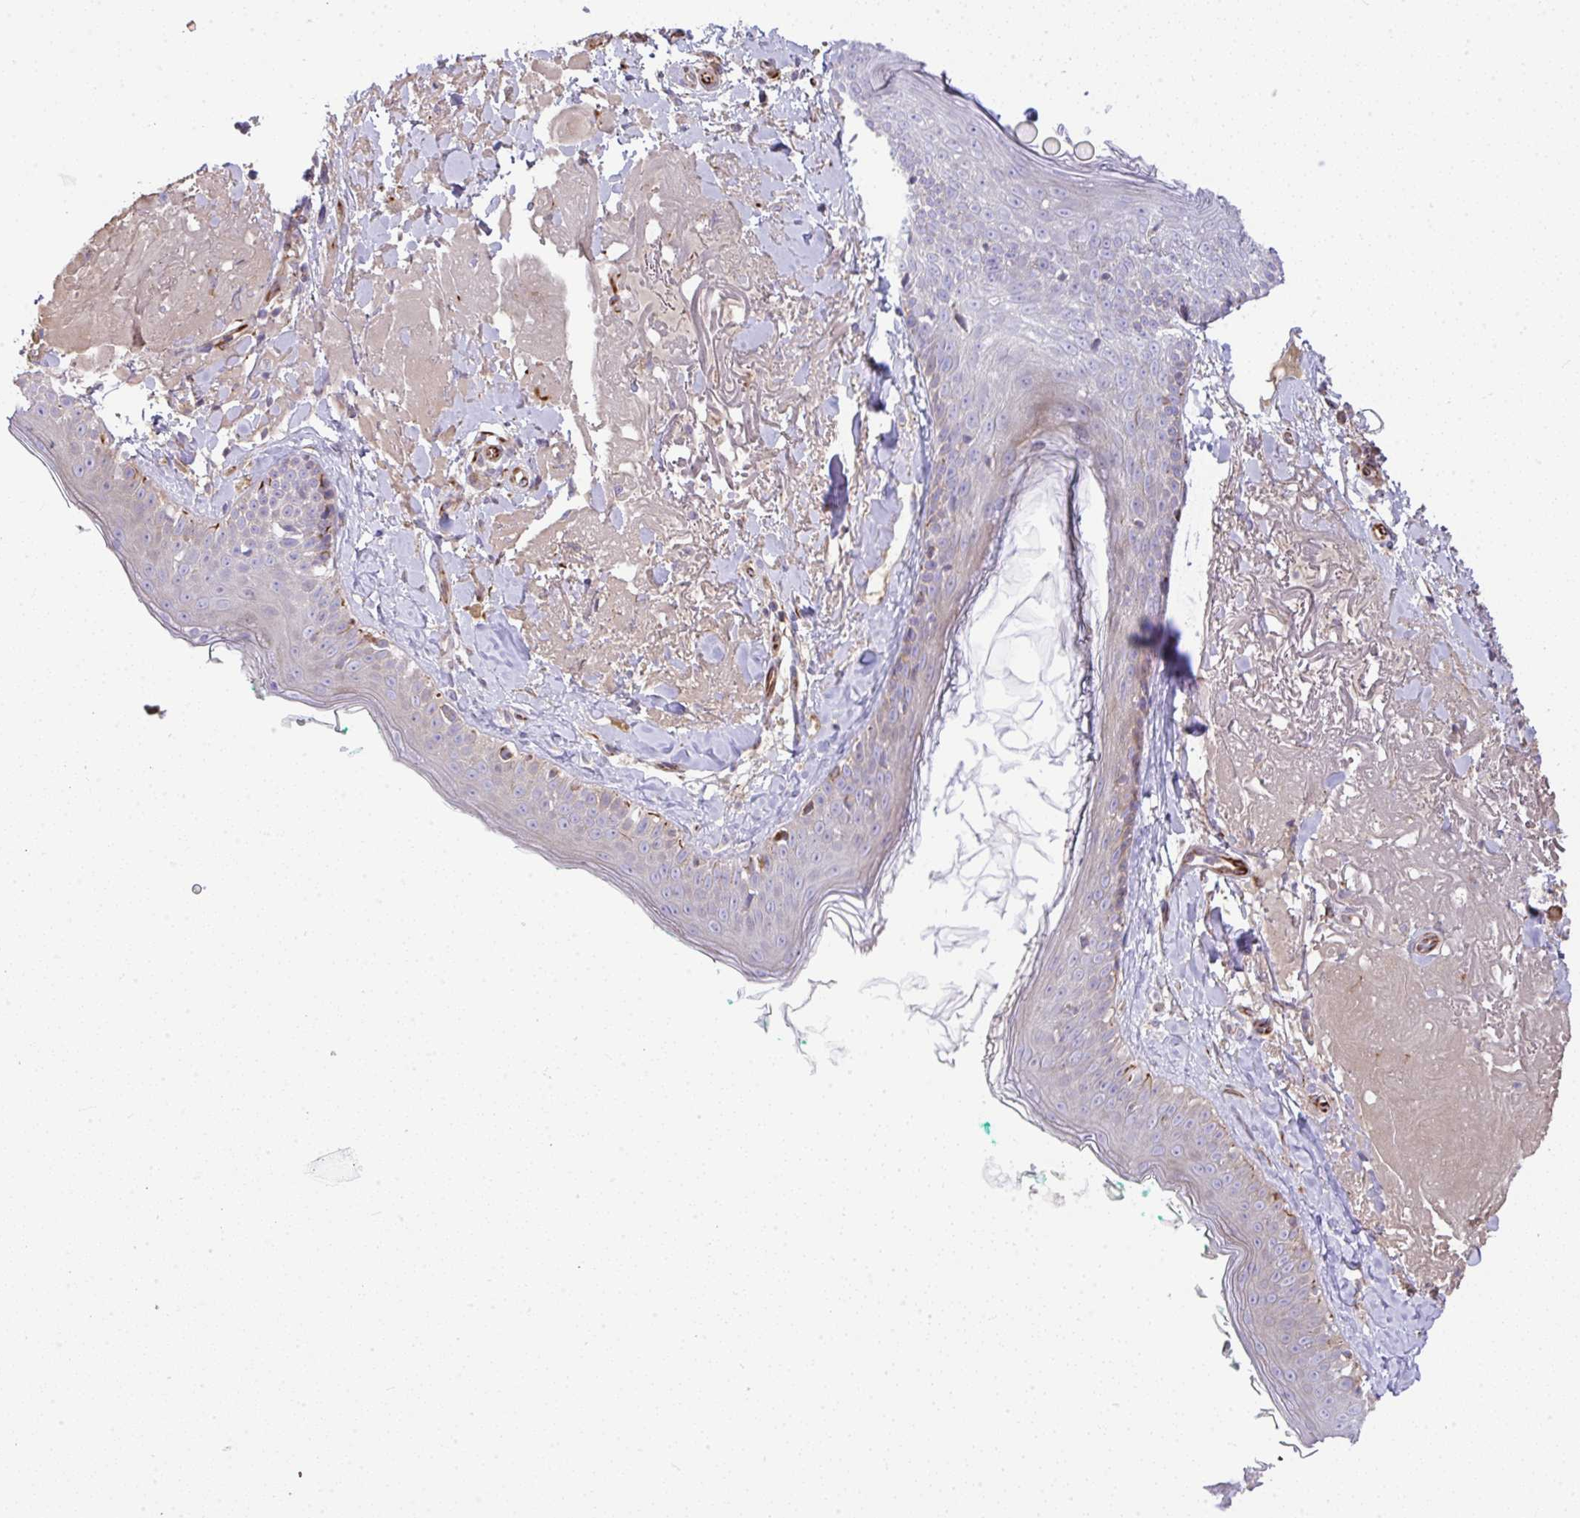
{"staining": {"intensity": "negative", "quantity": "none", "location": "none"}, "tissue": "skin", "cell_type": "Fibroblasts", "image_type": "normal", "snomed": [{"axis": "morphology", "description": "Normal tissue, NOS"}, {"axis": "topography", "description": "Skin"}], "caption": "DAB (3,3'-diaminobenzidine) immunohistochemical staining of benign human skin demonstrates no significant expression in fibroblasts.", "gene": "GRID2", "patient": {"sex": "male", "age": 73}}